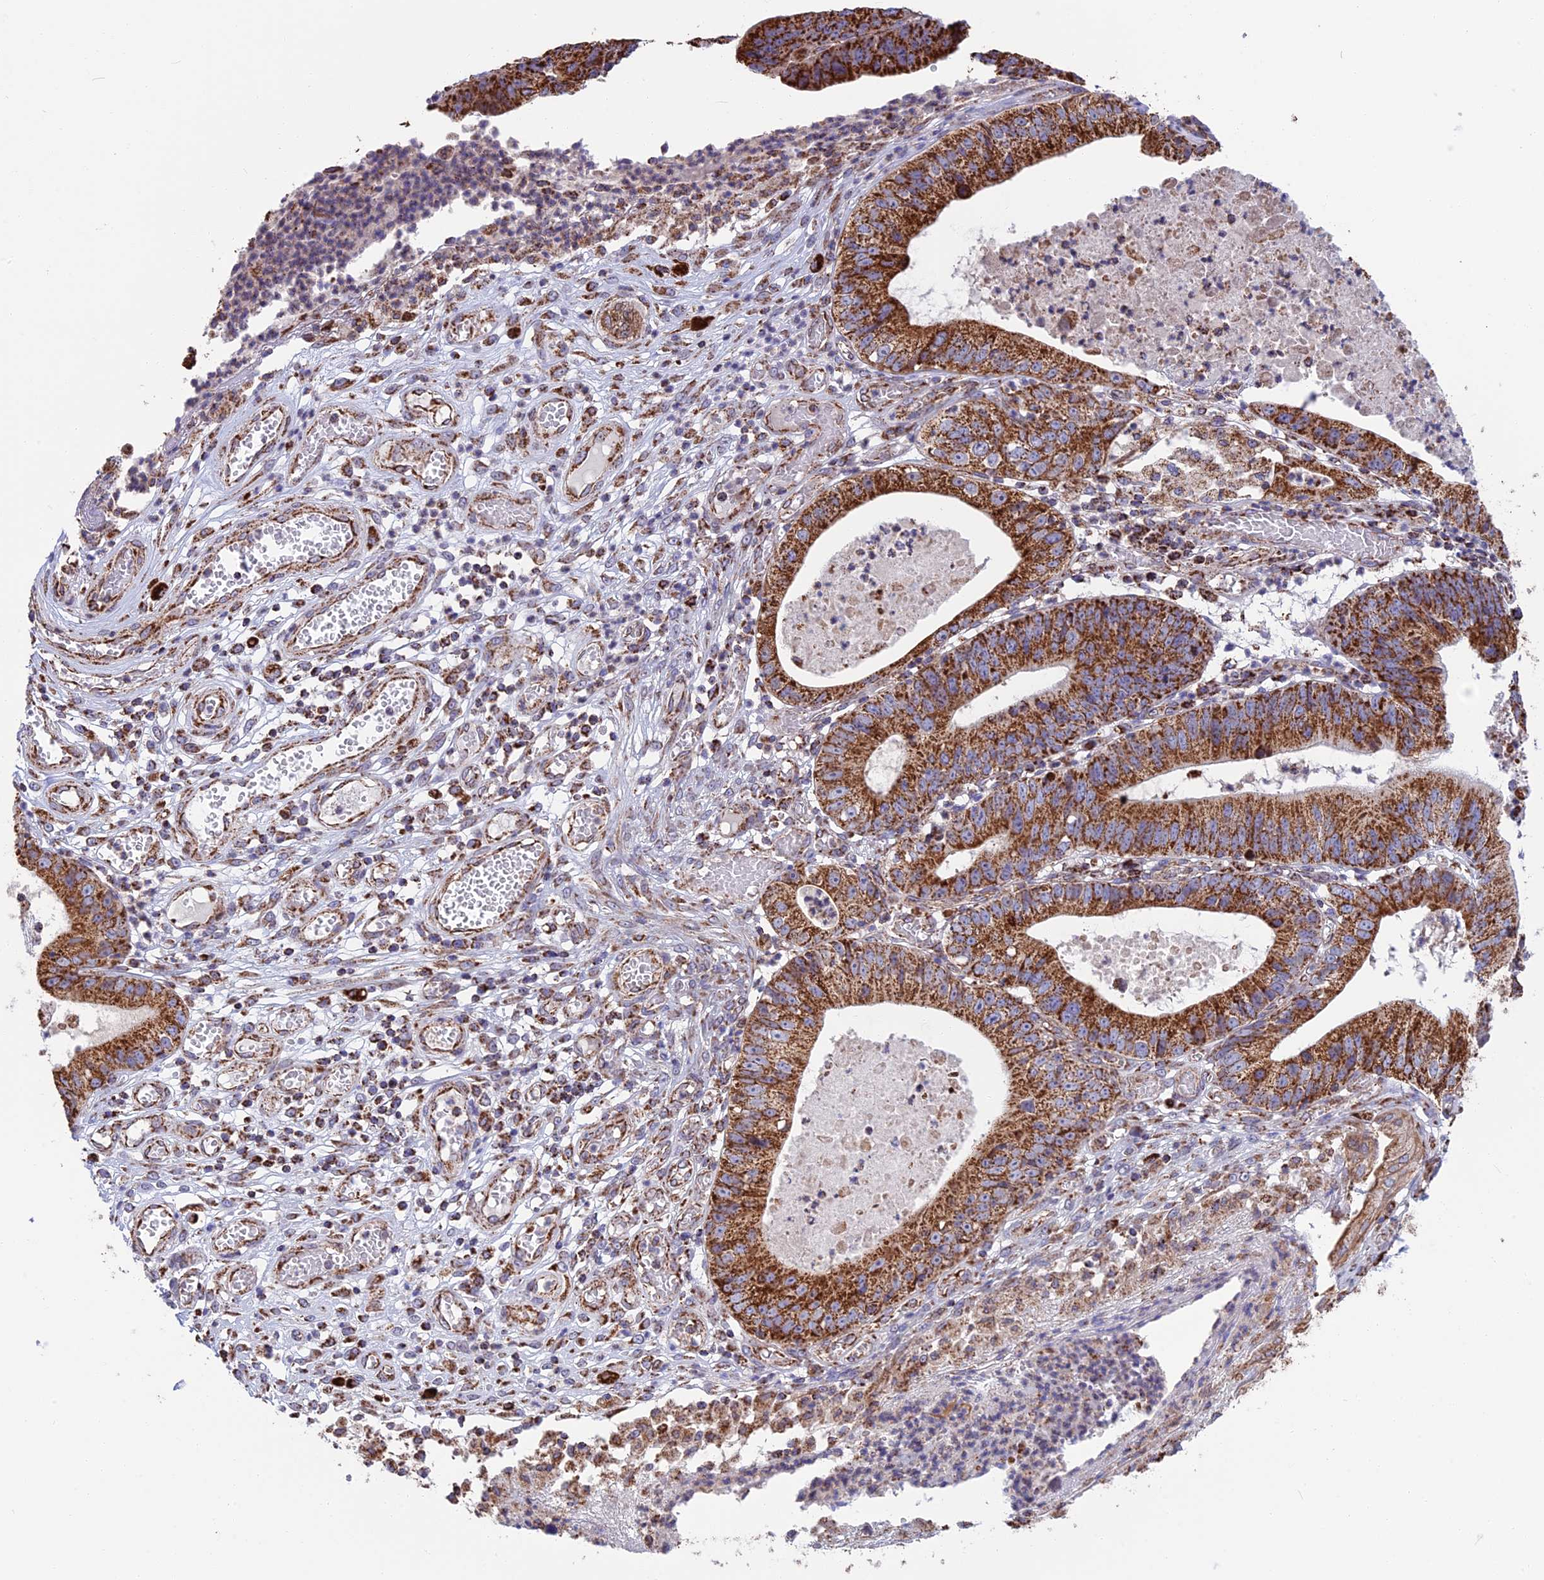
{"staining": {"intensity": "strong", "quantity": ">75%", "location": "cytoplasmic/membranous"}, "tissue": "stomach cancer", "cell_type": "Tumor cells", "image_type": "cancer", "snomed": [{"axis": "morphology", "description": "Adenocarcinoma, NOS"}, {"axis": "topography", "description": "Stomach"}], "caption": "This photomicrograph reveals IHC staining of human stomach cancer, with high strong cytoplasmic/membranous expression in about >75% of tumor cells.", "gene": "CS", "patient": {"sex": "male", "age": 59}}